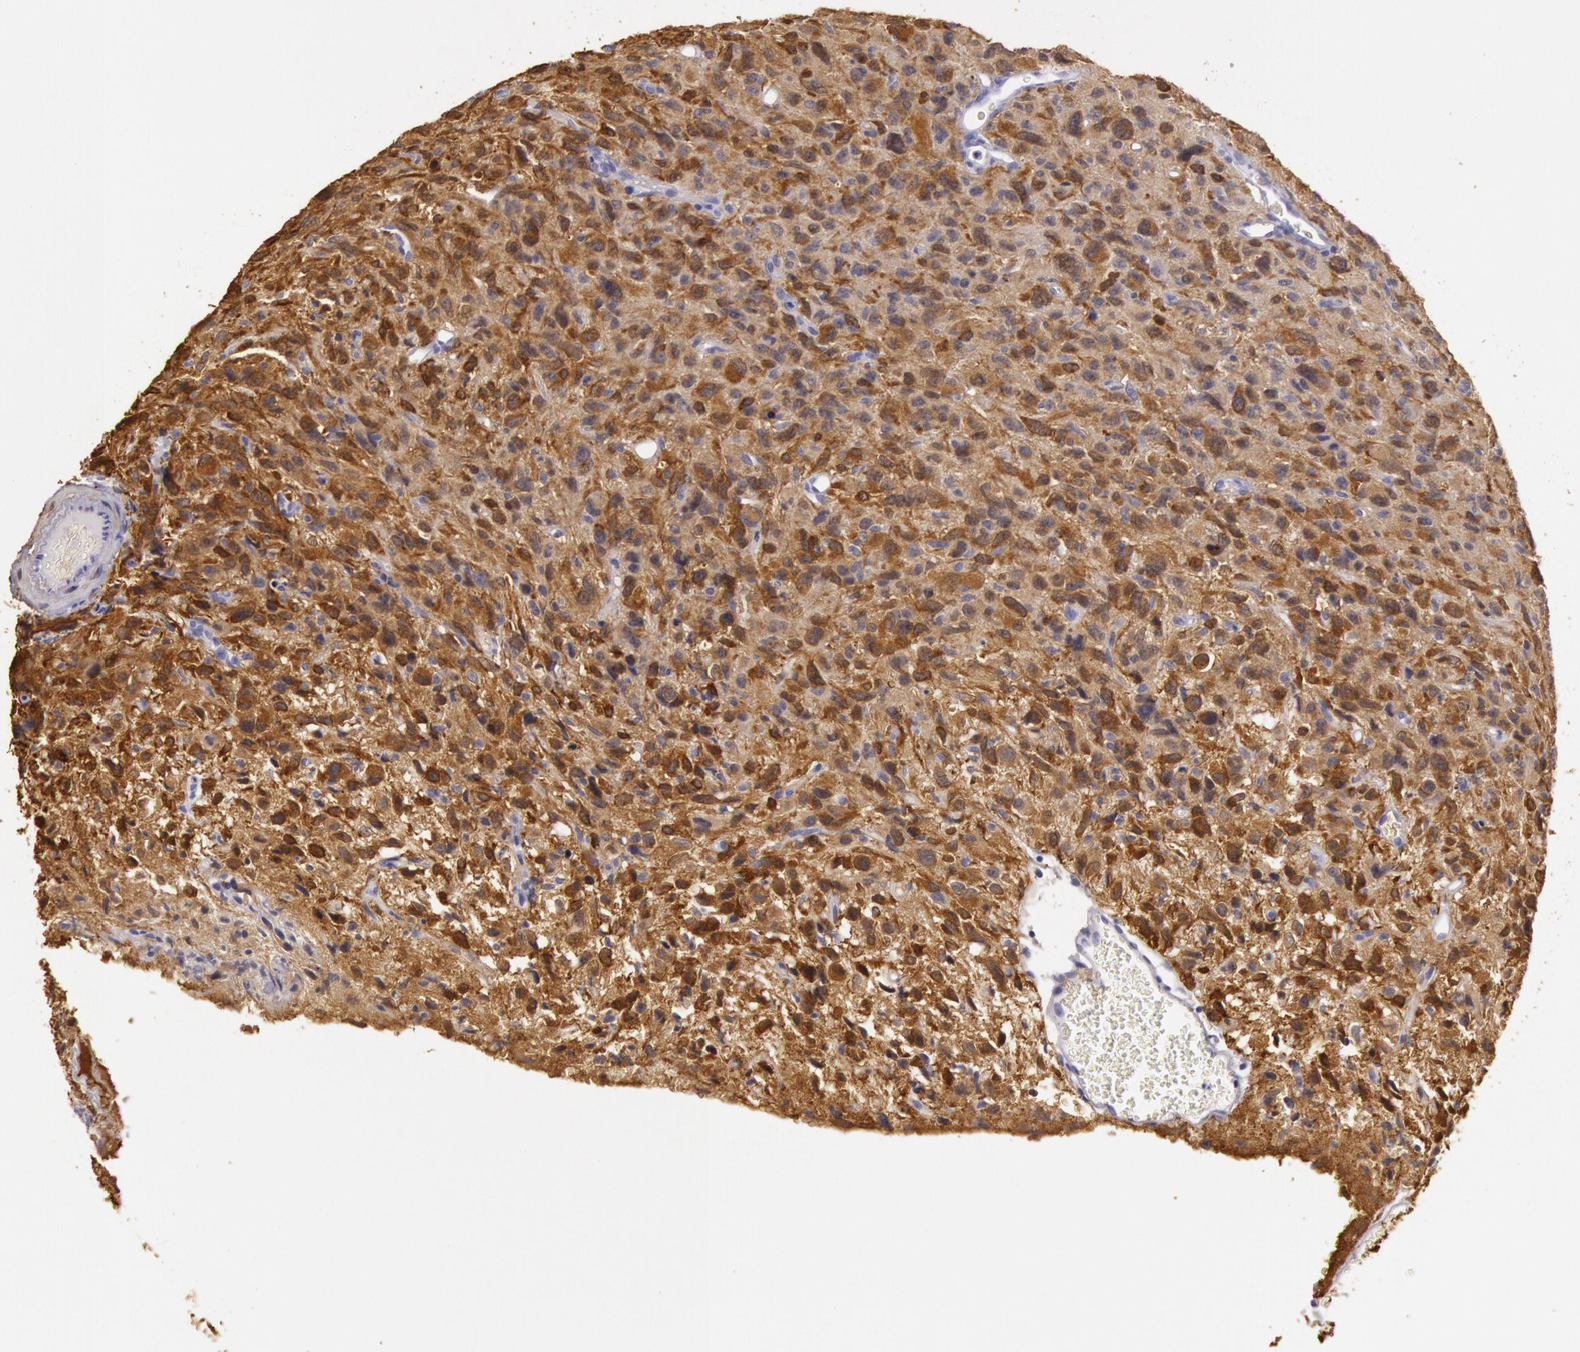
{"staining": {"intensity": "moderate", "quantity": ">75%", "location": "cytoplasmic/membranous"}, "tissue": "glioma", "cell_type": "Tumor cells", "image_type": "cancer", "snomed": [{"axis": "morphology", "description": "Glioma, malignant, High grade"}, {"axis": "topography", "description": "Brain"}], "caption": "This image exhibits malignant glioma (high-grade) stained with immunohistochemistry to label a protein in brown. The cytoplasmic/membranous of tumor cells show moderate positivity for the protein. Nuclei are counter-stained blue.", "gene": "CKB", "patient": {"sex": "female", "age": 60}}